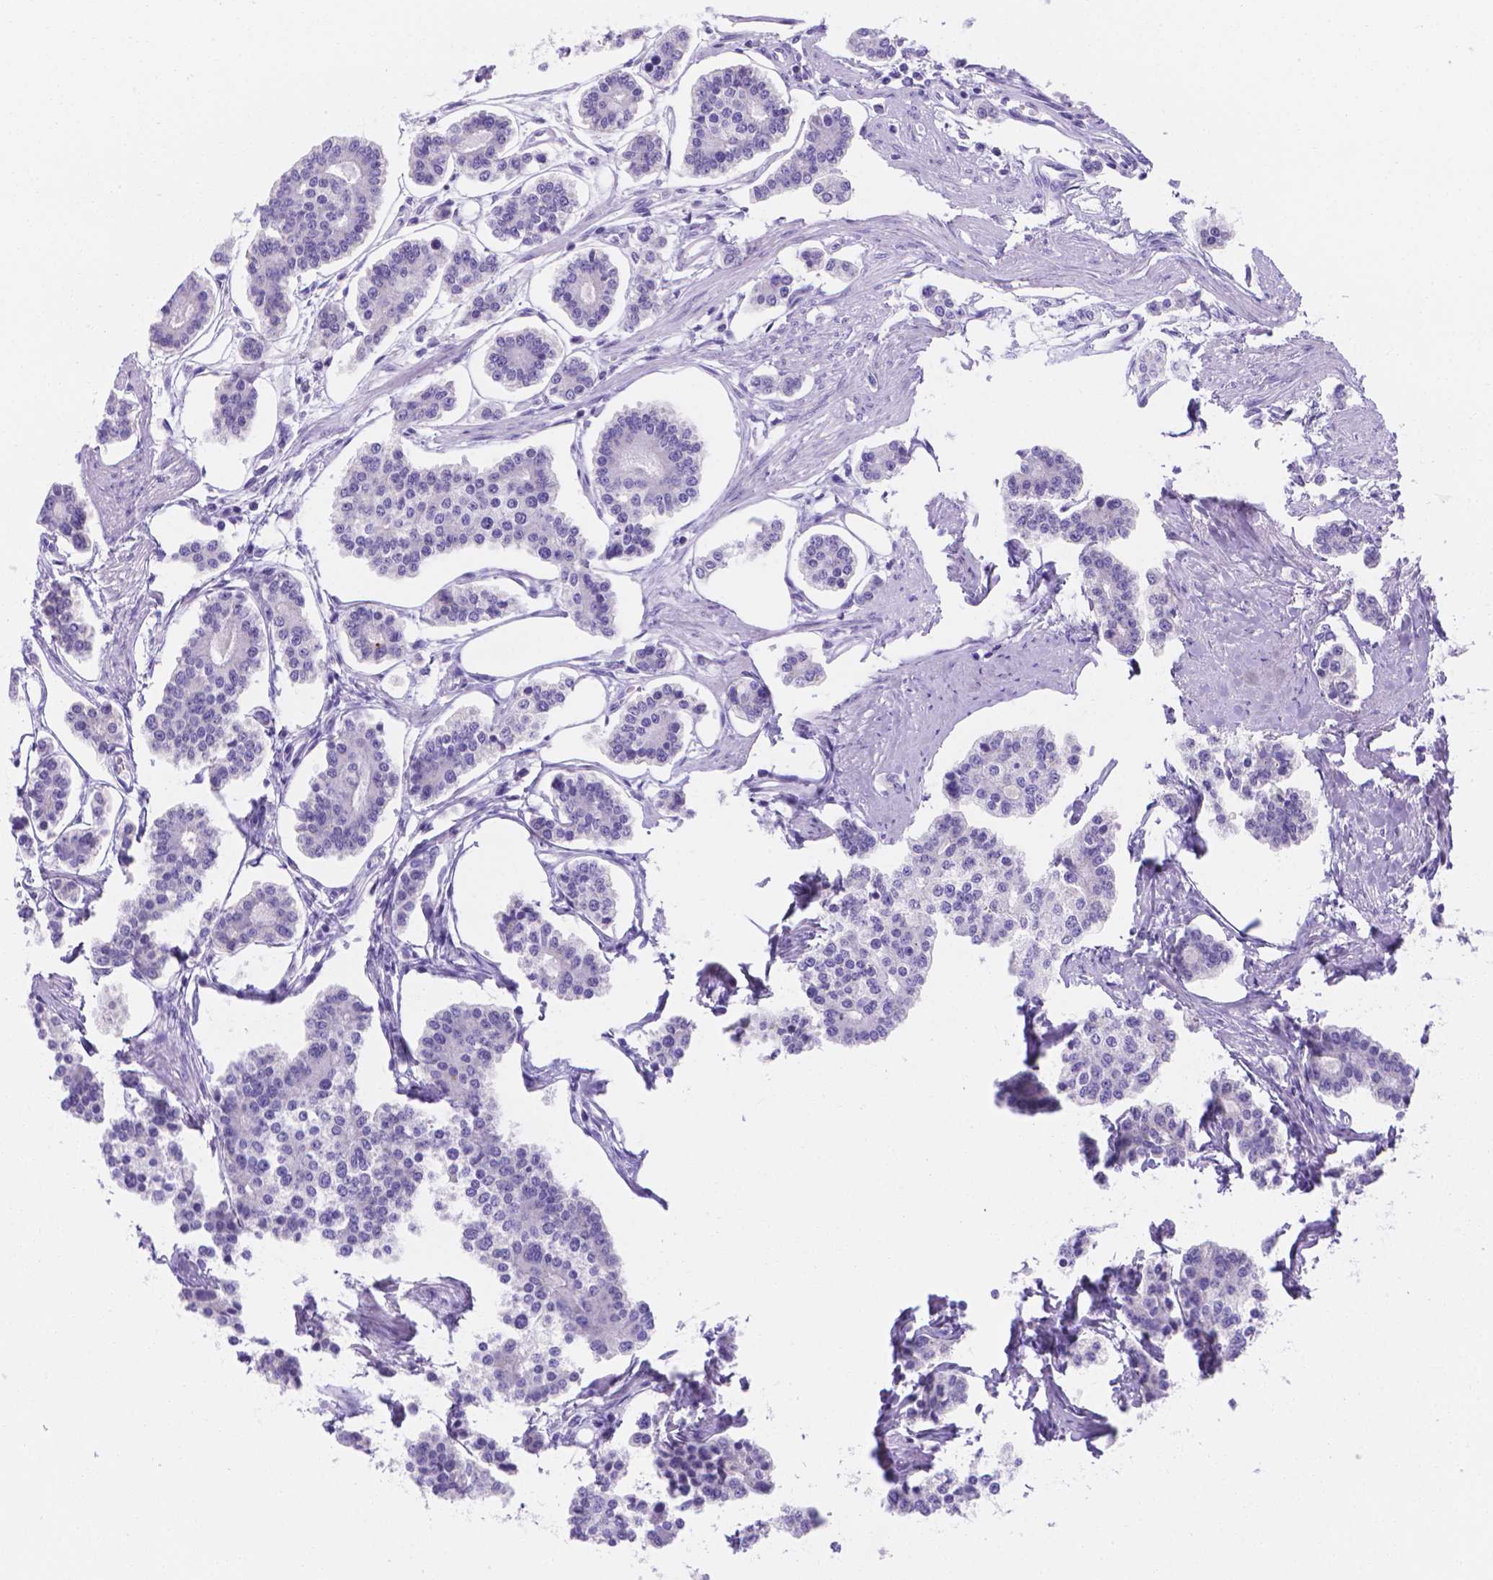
{"staining": {"intensity": "negative", "quantity": "none", "location": "none"}, "tissue": "carcinoid", "cell_type": "Tumor cells", "image_type": "cancer", "snomed": [{"axis": "morphology", "description": "Carcinoid, malignant, NOS"}, {"axis": "topography", "description": "Small intestine"}], "caption": "The immunohistochemistry (IHC) micrograph has no significant staining in tumor cells of carcinoid (malignant) tissue. The staining was performed using DAB (3,3'-diaminobenzidine) to visualize the protein expression in brown, while the nuclei were stained in blue with hematoxylin (Magnification: 20x).", "gene": "MLN", "patient": {"sex": "female", "age": 65}}